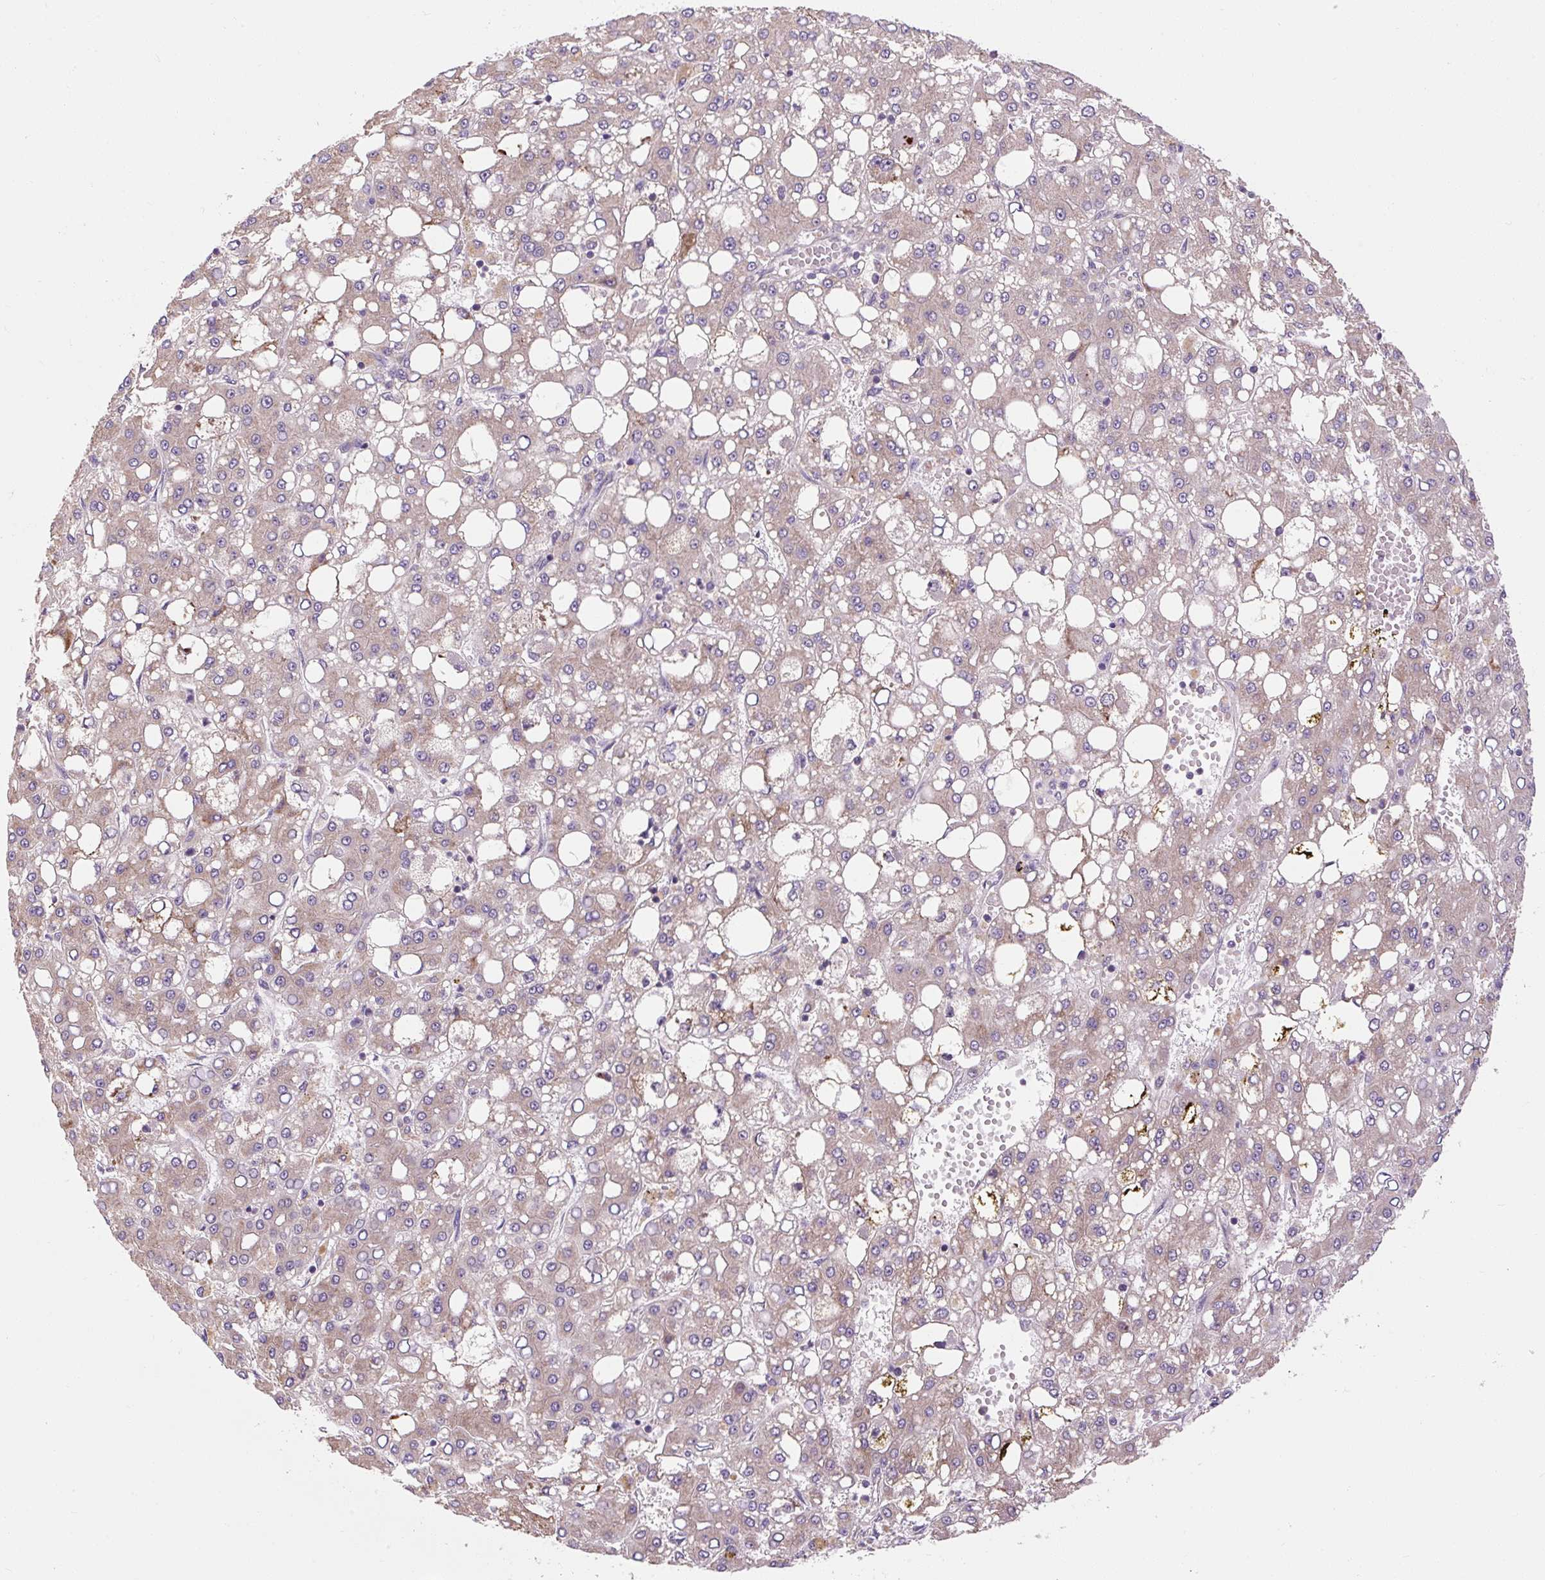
{"staining": {"intensity": "weak", "quantity": "25%-75%", "location": "cytoplasmic/membranous"}, "tissue": "liver cancer", "cell_type": "Tumor cells", "image_type": "cancer", "snomed": [{"axis": "morphology", "description": "Carcinoma, Hepatocellular, NOS"}, {"axis": "topography", "description": "Liver"}], "caption": "Human liver cancer (hepatocellular carcinoma) stained with a protein marker demonstrates weak staining in tumor cells.", "gene": "PRSS48", "patient": {"sex": "male", "age": 65}}